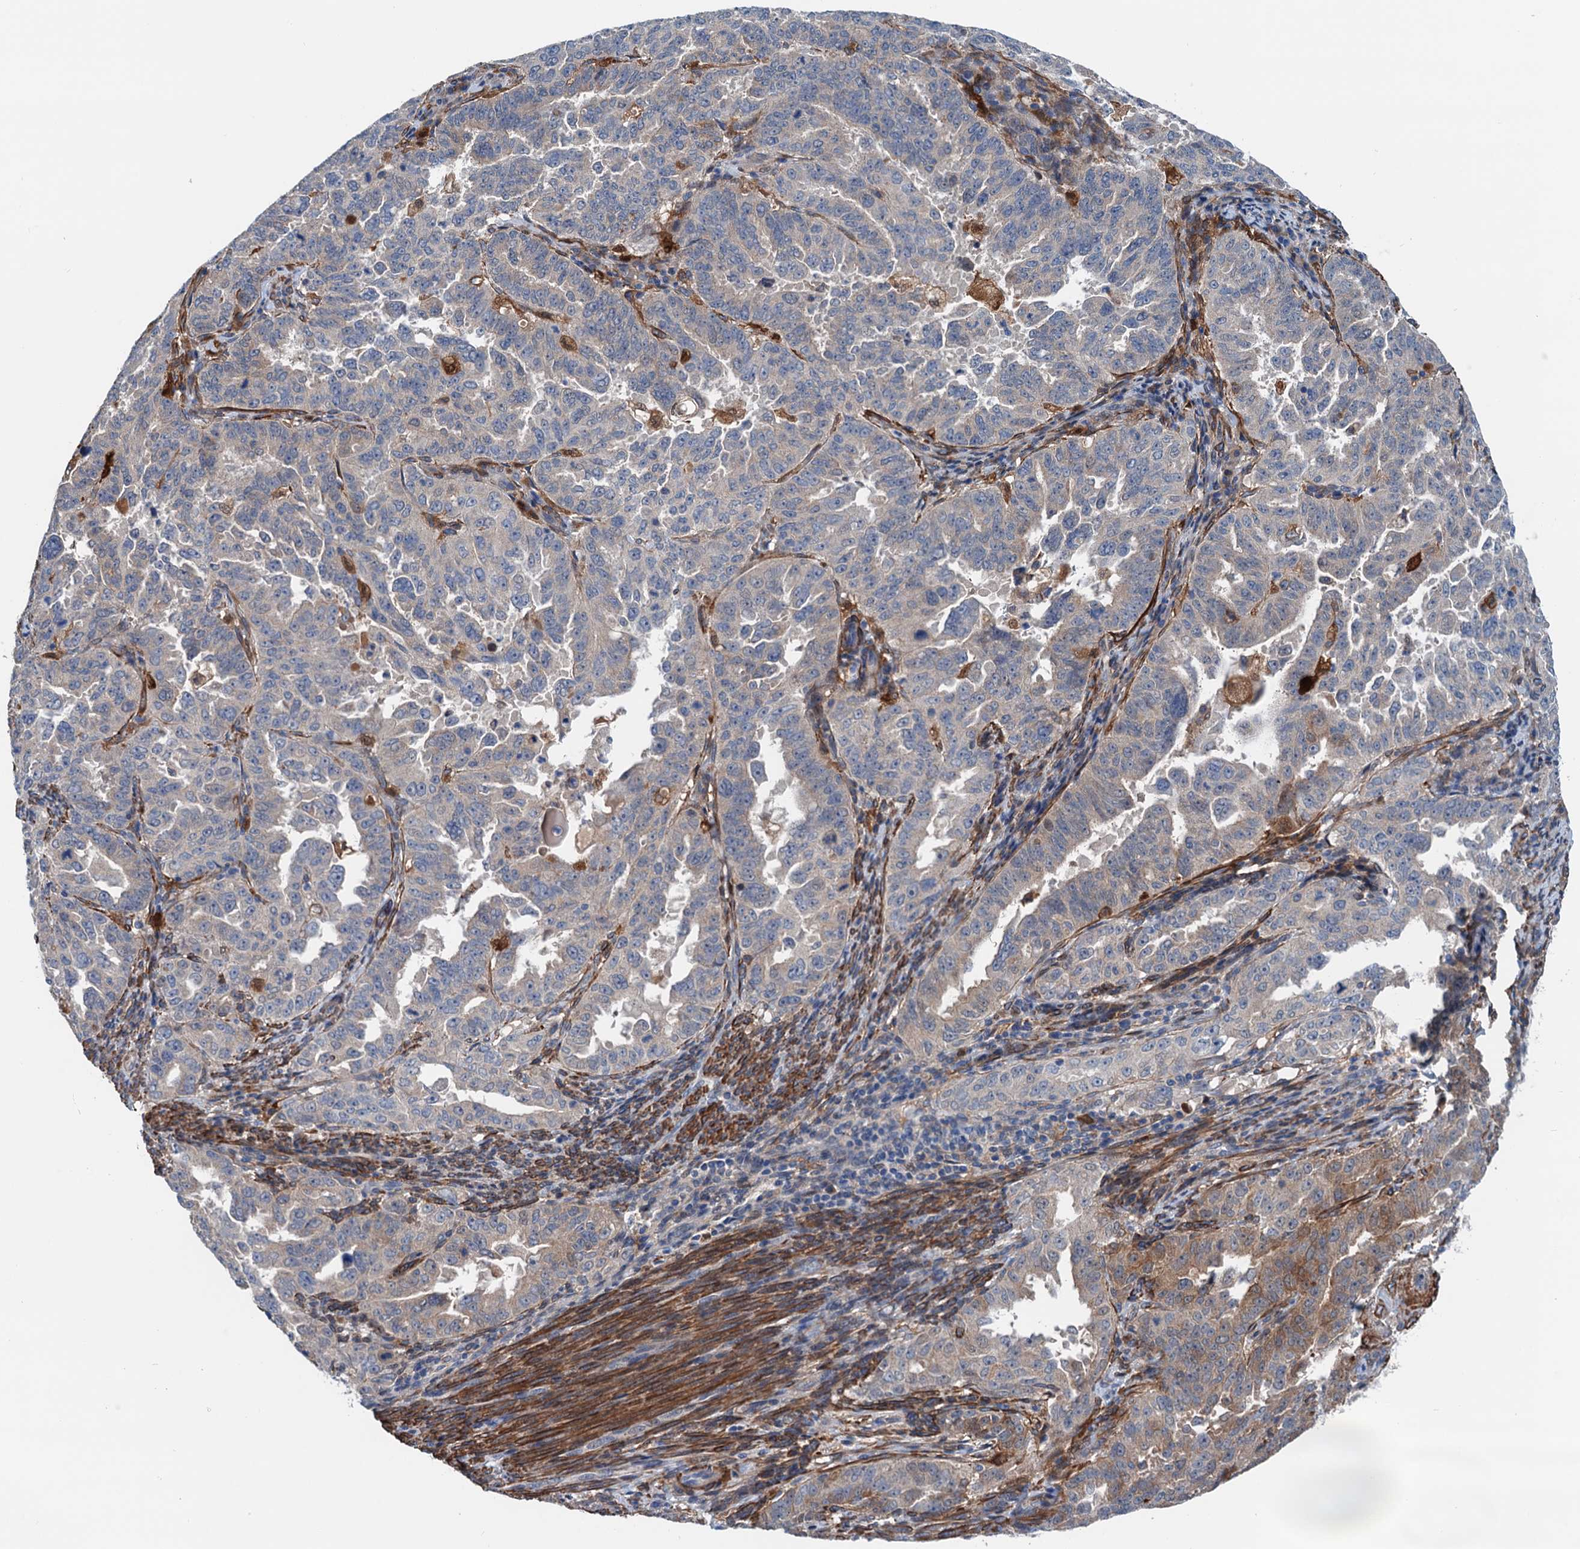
{"staining": {"intensity": "moderate", "quantity": "<25%", "location": "cytoplasmic/membranous"}, "tissue": "endometrial cancer", "cell_type": "Tumor cells", "image_type": "cancer", "snomed": [{"axis": "morphology", "description": "Adenocarcinoma, NOS"}, {"axis": "topography", "description": "Endometrium"}], "caption": "An IHC histopathology image of tumor tissue is shown. Protein staining in brown labels moderate cytoplasmic/membranous positivity in endometrial cancer within tumor cells.", "gene": "CSTPP1", "patient": {"sex": "female", "age": 65}}